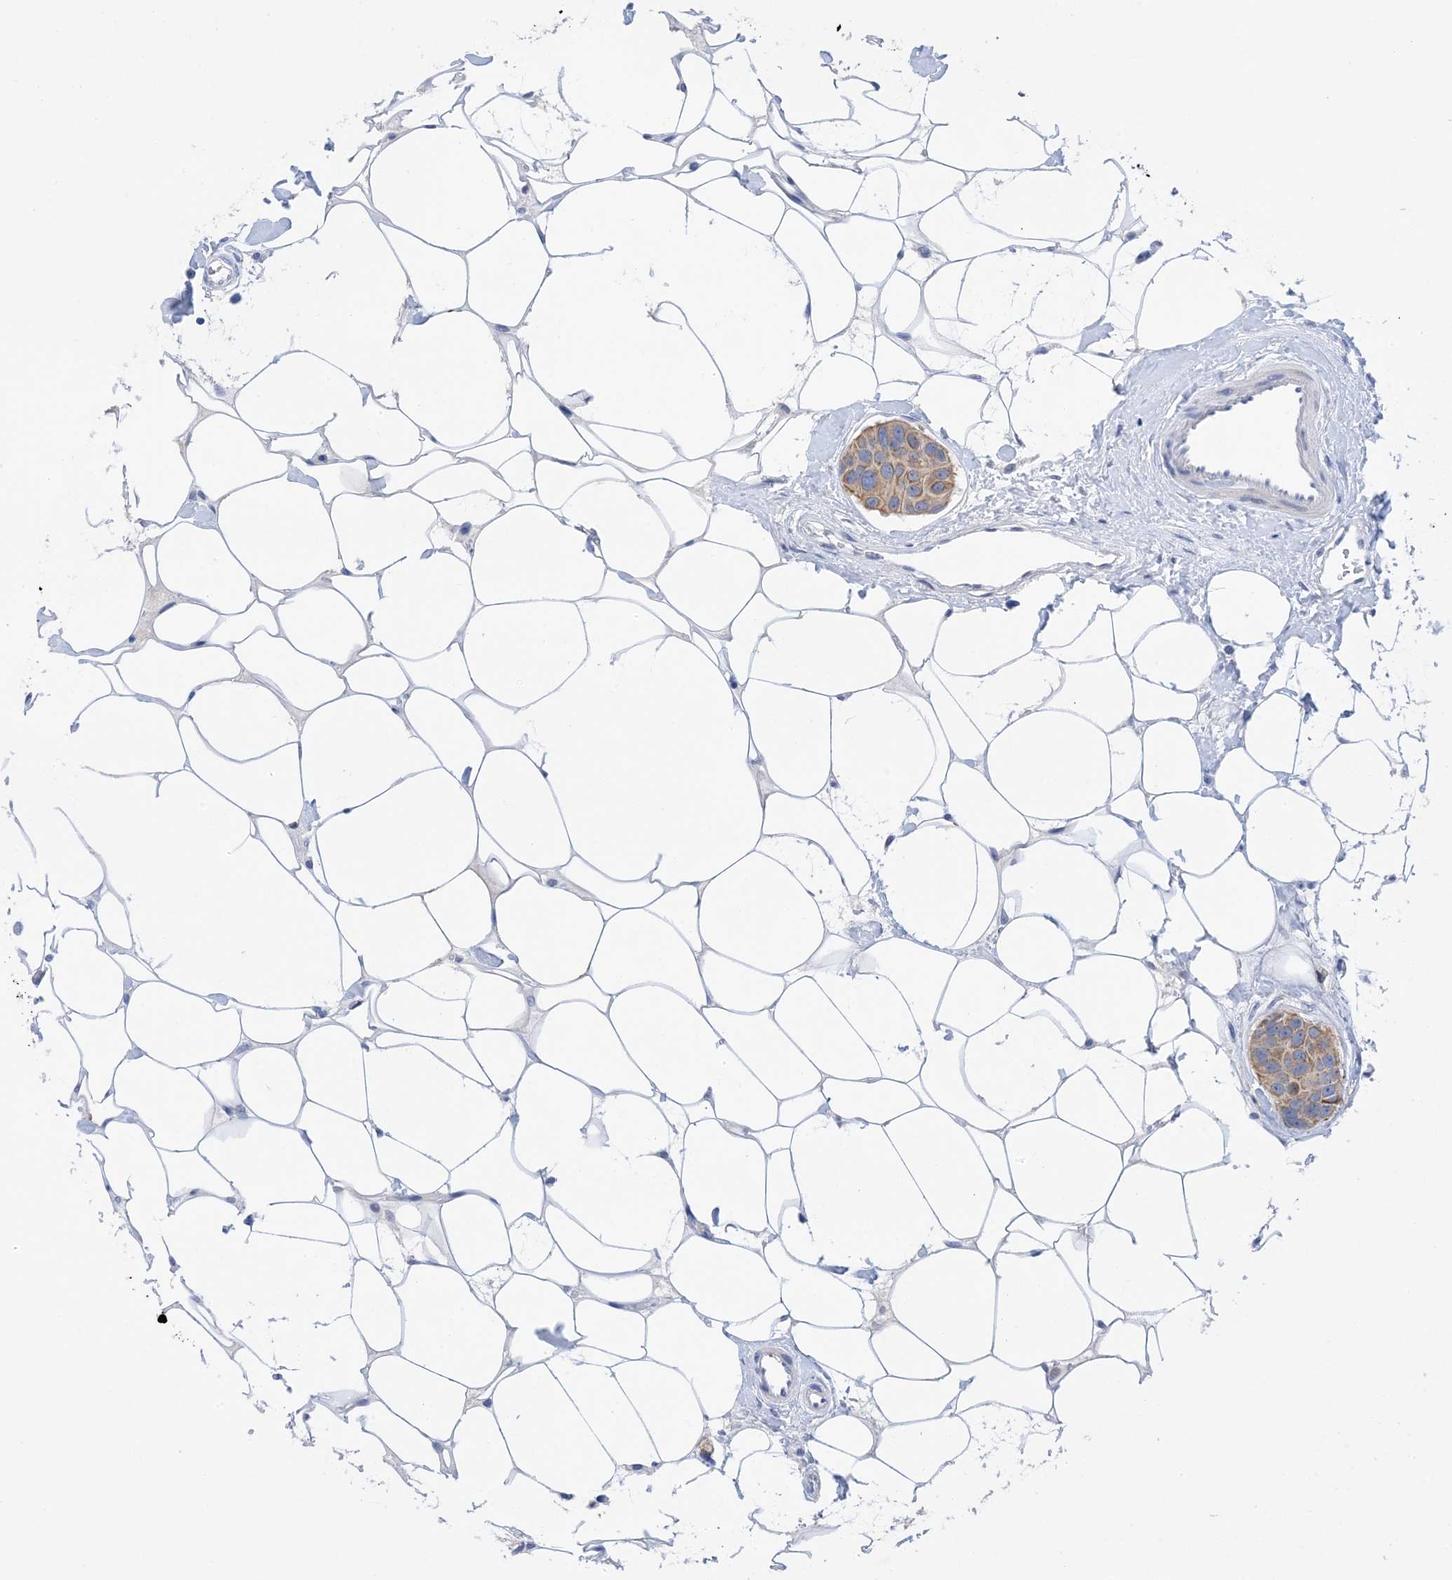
{"staining": {"intensity": "moderate", "quantity": ">75%", "location": "cytoplasmic/membranous"}, "tissue": "breast cancer", "cell_type": "Tumor cells", "image_type": "cancer", "snomed": [{"axis": "morphology", "description": "Normal tissue, NOS"}, {"axis": "morphology", "description": "Duct carcinoma"}, {"axis": "topography", "description": "Breast"}], "caption": "Immunohistochemistry (IHC) (DAB (3,3'-diaminobenzidine)) staining of breast cancer reveals moderate cytoplasmic/membranous protein expression in about >75% of tumor cells. The staining was performed using DAB (3,3'-diaminobenzidine), with brown indicating positive protein expression. Nuclei are stained blue with hematoxylin.", "gene": "PLK4", "patient": {"sex": "female", "age": 39}}